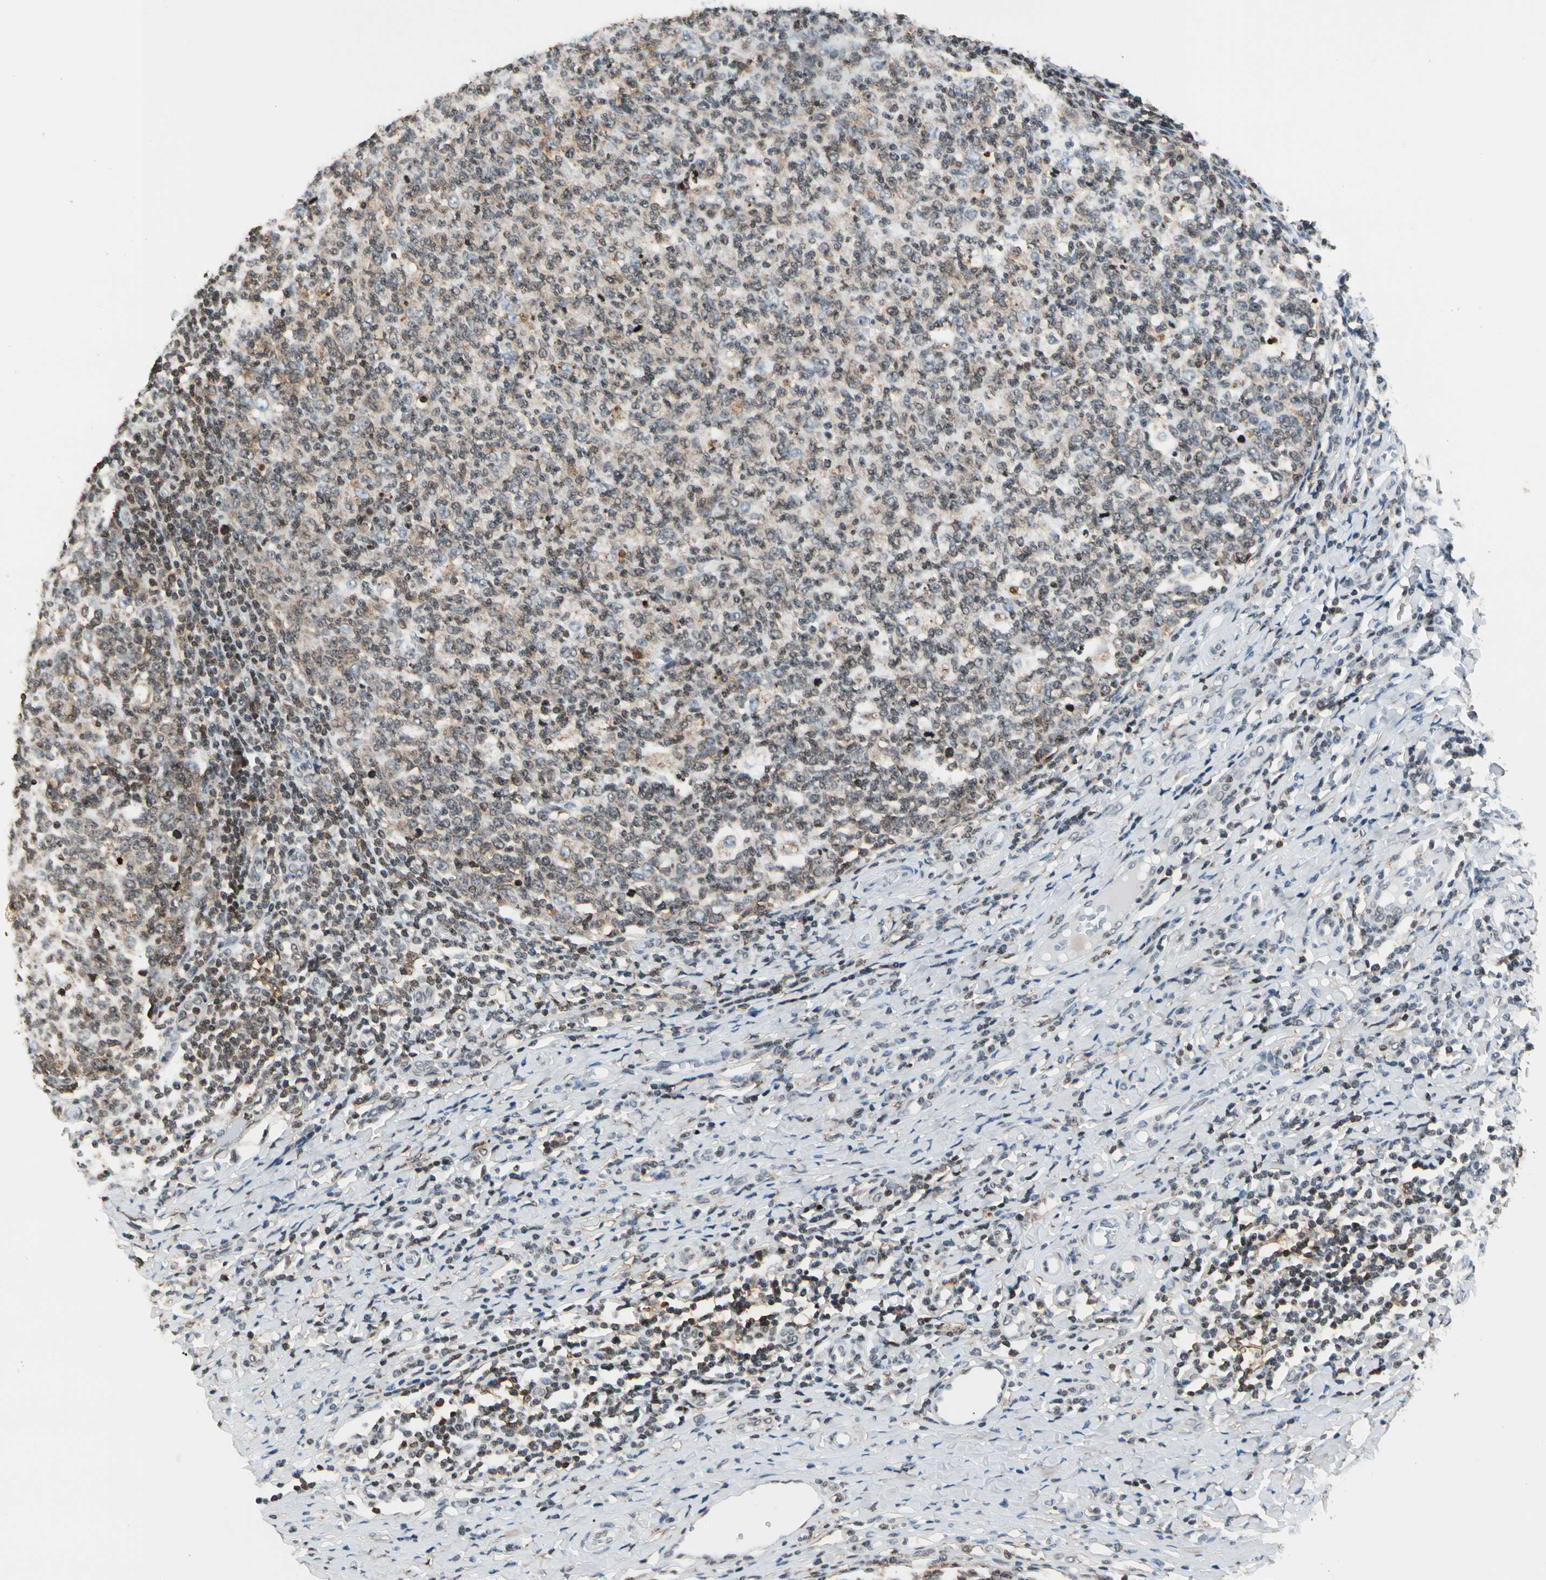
{"staining": {"intensity": "weak", "quantity": "25%-75%", "location": "cytoplasmic/membranous,nuclear"}, "tissue": "tonsil", "cell_type": "Germinal center cells", "image_type": "normal", "snomed": [{"axis": "morphology", "description": "Normal tissue, NOS"}, {"axis": "topography", "description": "Tonsil"}], "caption": "Immunohistochemical staining of unremarkable tonsil reveals weak cytoplasmic/membranous,nuclear protein expression in about 25%-75% of germinal center cells.", "gene": "FER", "patient": {"sex": "male", "age": 6}}